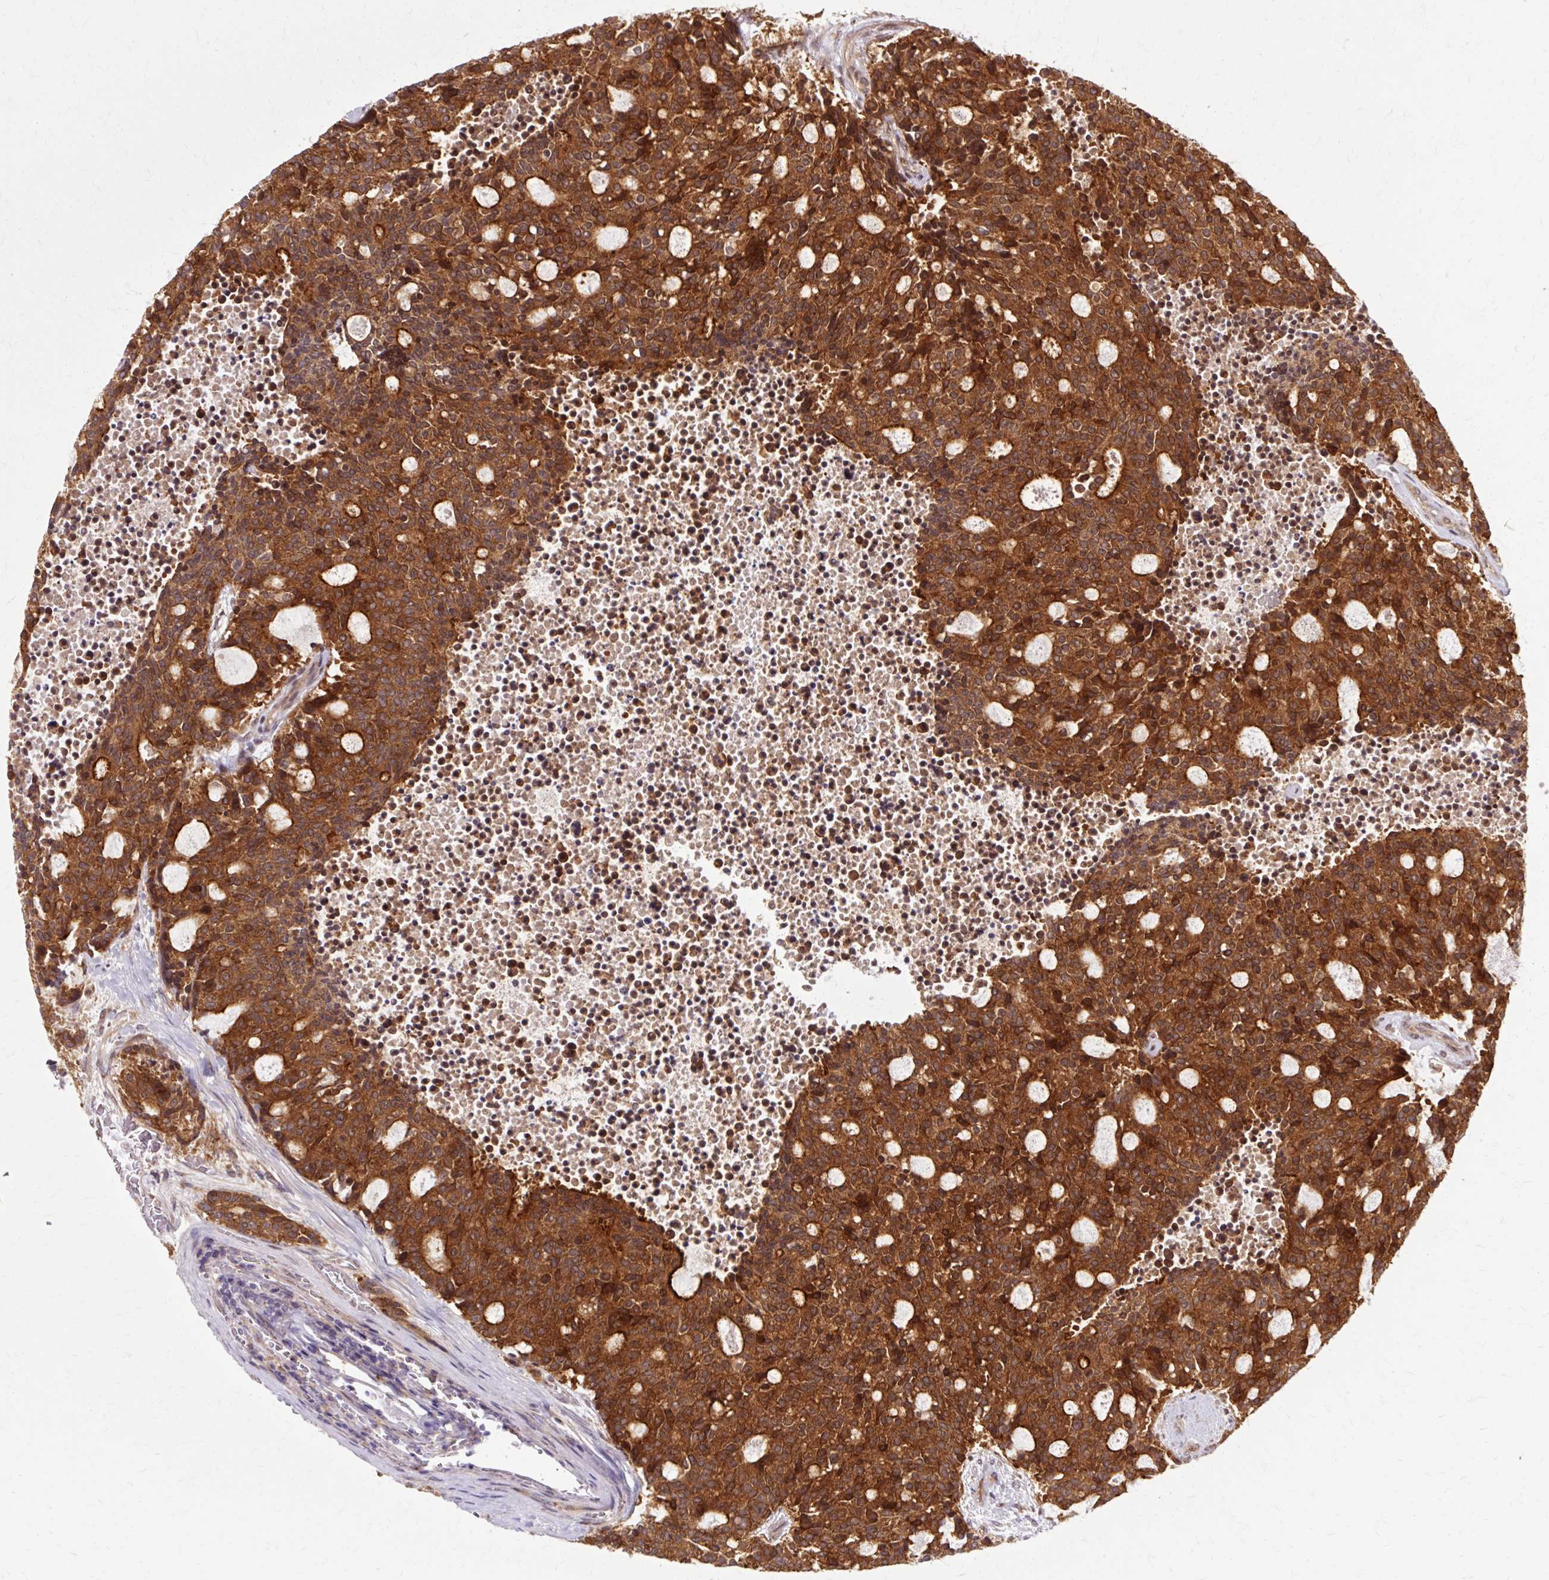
{"staining": {"intensity": "strong", "quantity": ">75%", "location": "cytoplasmic/membranous"}, "tissue": "carcinoid", "cell_type": "Tumor cells", "image_type": "cancer", "snomed": [{"axis": "morphology", "description": "Carcinoid, malignant, NOS"}, {"axis": "topography", "description": "Pancreas"}], "caption": "Carcinoid (malignant) stained with DAB (3,3'-diaminobenzidine) immunohistochemistry (IHC) demonstrates high levels of strong cytoplasmic/membranous staining in approximately >75% of tumor cells. The protein of interest is shown in brown color, while the nuclei are stained blue.", "gene": "MZT2B", "patient": {"sex": "female", "age": 54}}